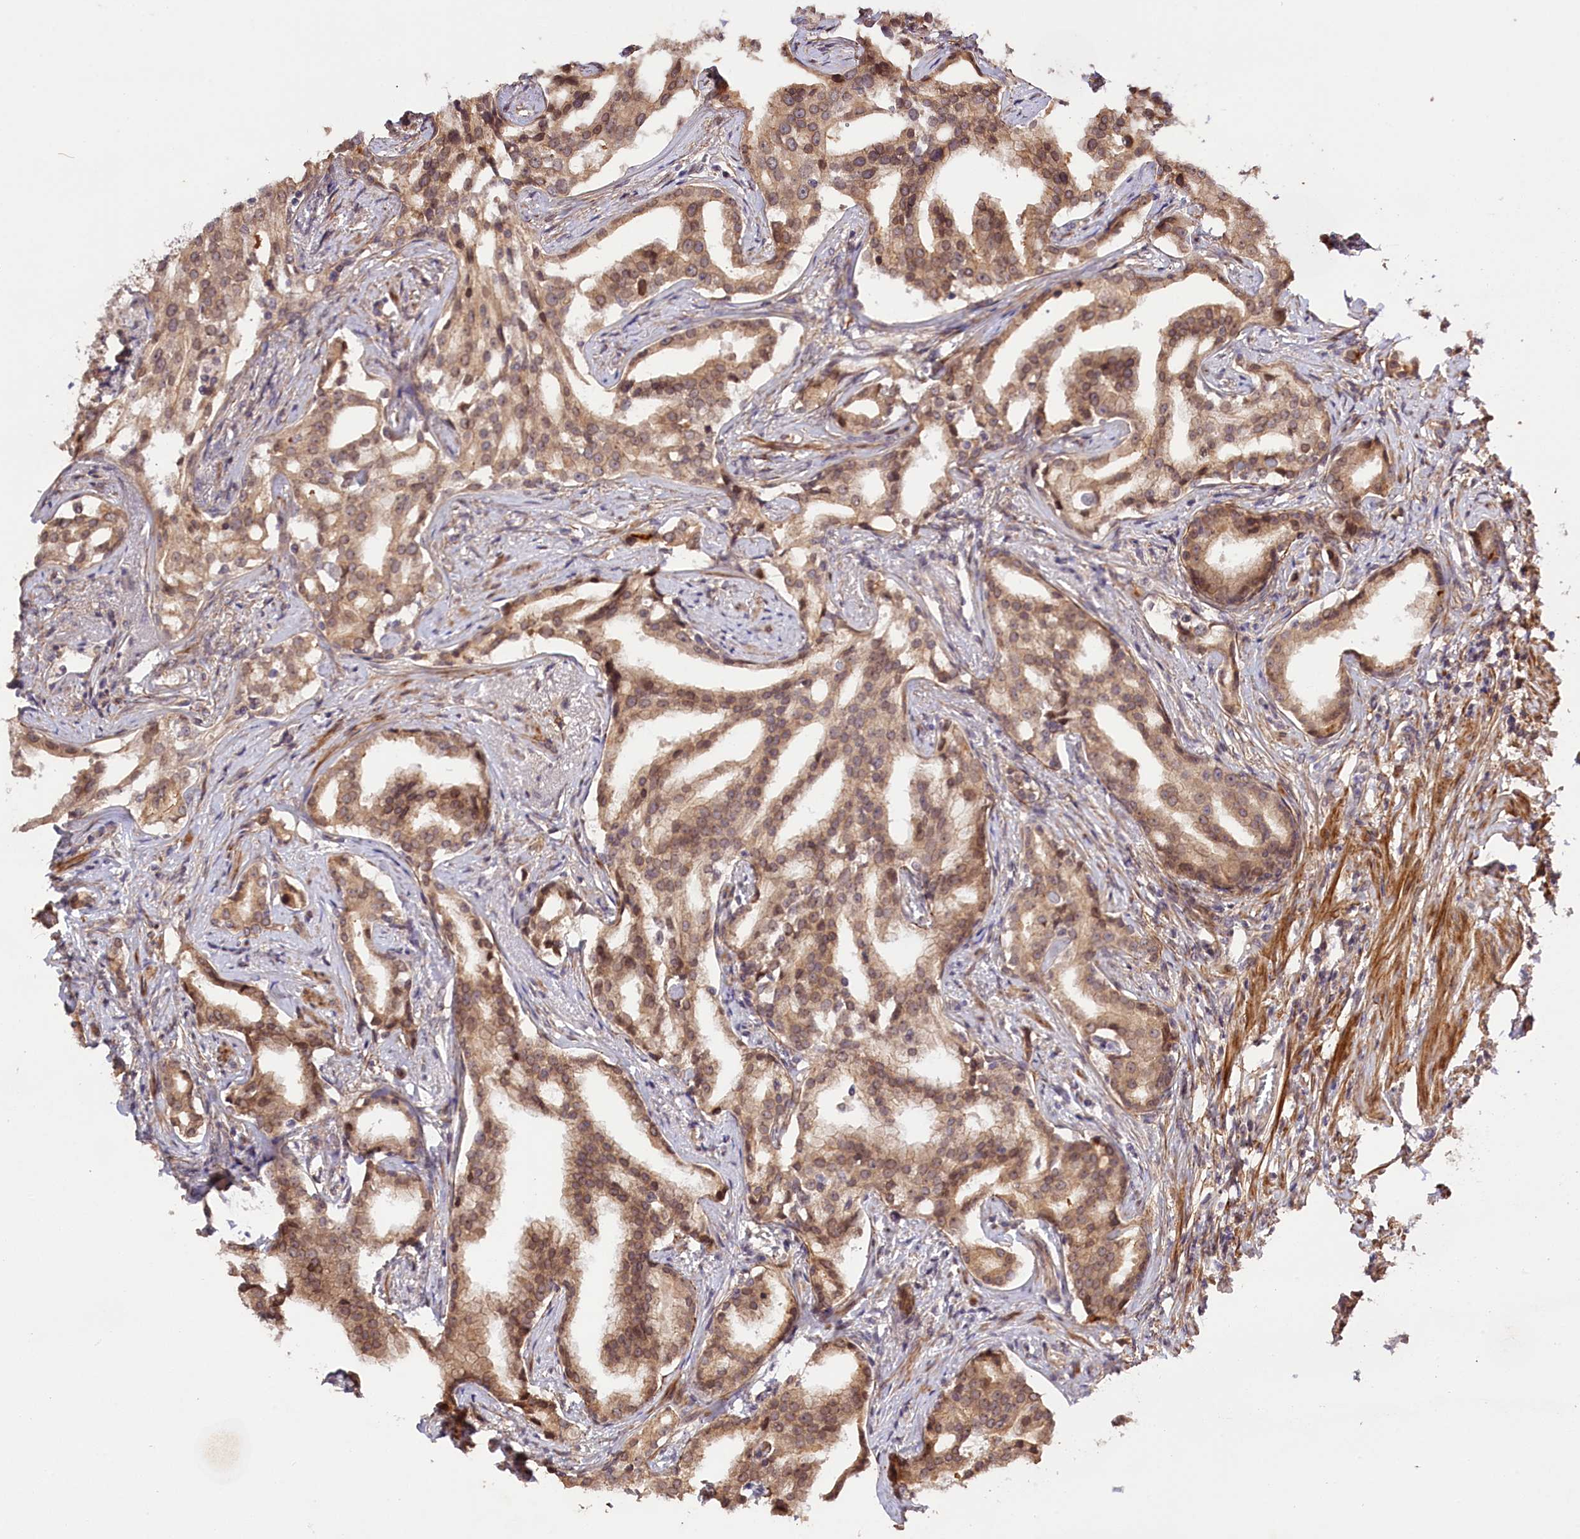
{"staining": {"intensity": "moderate", "quantity": ">75%", "location": "cytoplasmic/membranous"}, "tissue": "prostate cancer", "cell_type": "Tumor cells", "image_type": "cancer", "snomed": [{"axis": "morphology", "description": "Adenocarcinoma, High grade"}, {"axis": "topography", "description": "Prostate"}], "caption": "An immunohistochemistry photomicrograph of tumor tissue is shown. Protein staining in brown highlights moderate cytoplasmic/membranous positivity in prostate cancer (adenocarcinoma (high-grade)) within tumor cells.", "gene": "ZNF480", "patient": {"sex": "male", "age": 67}}